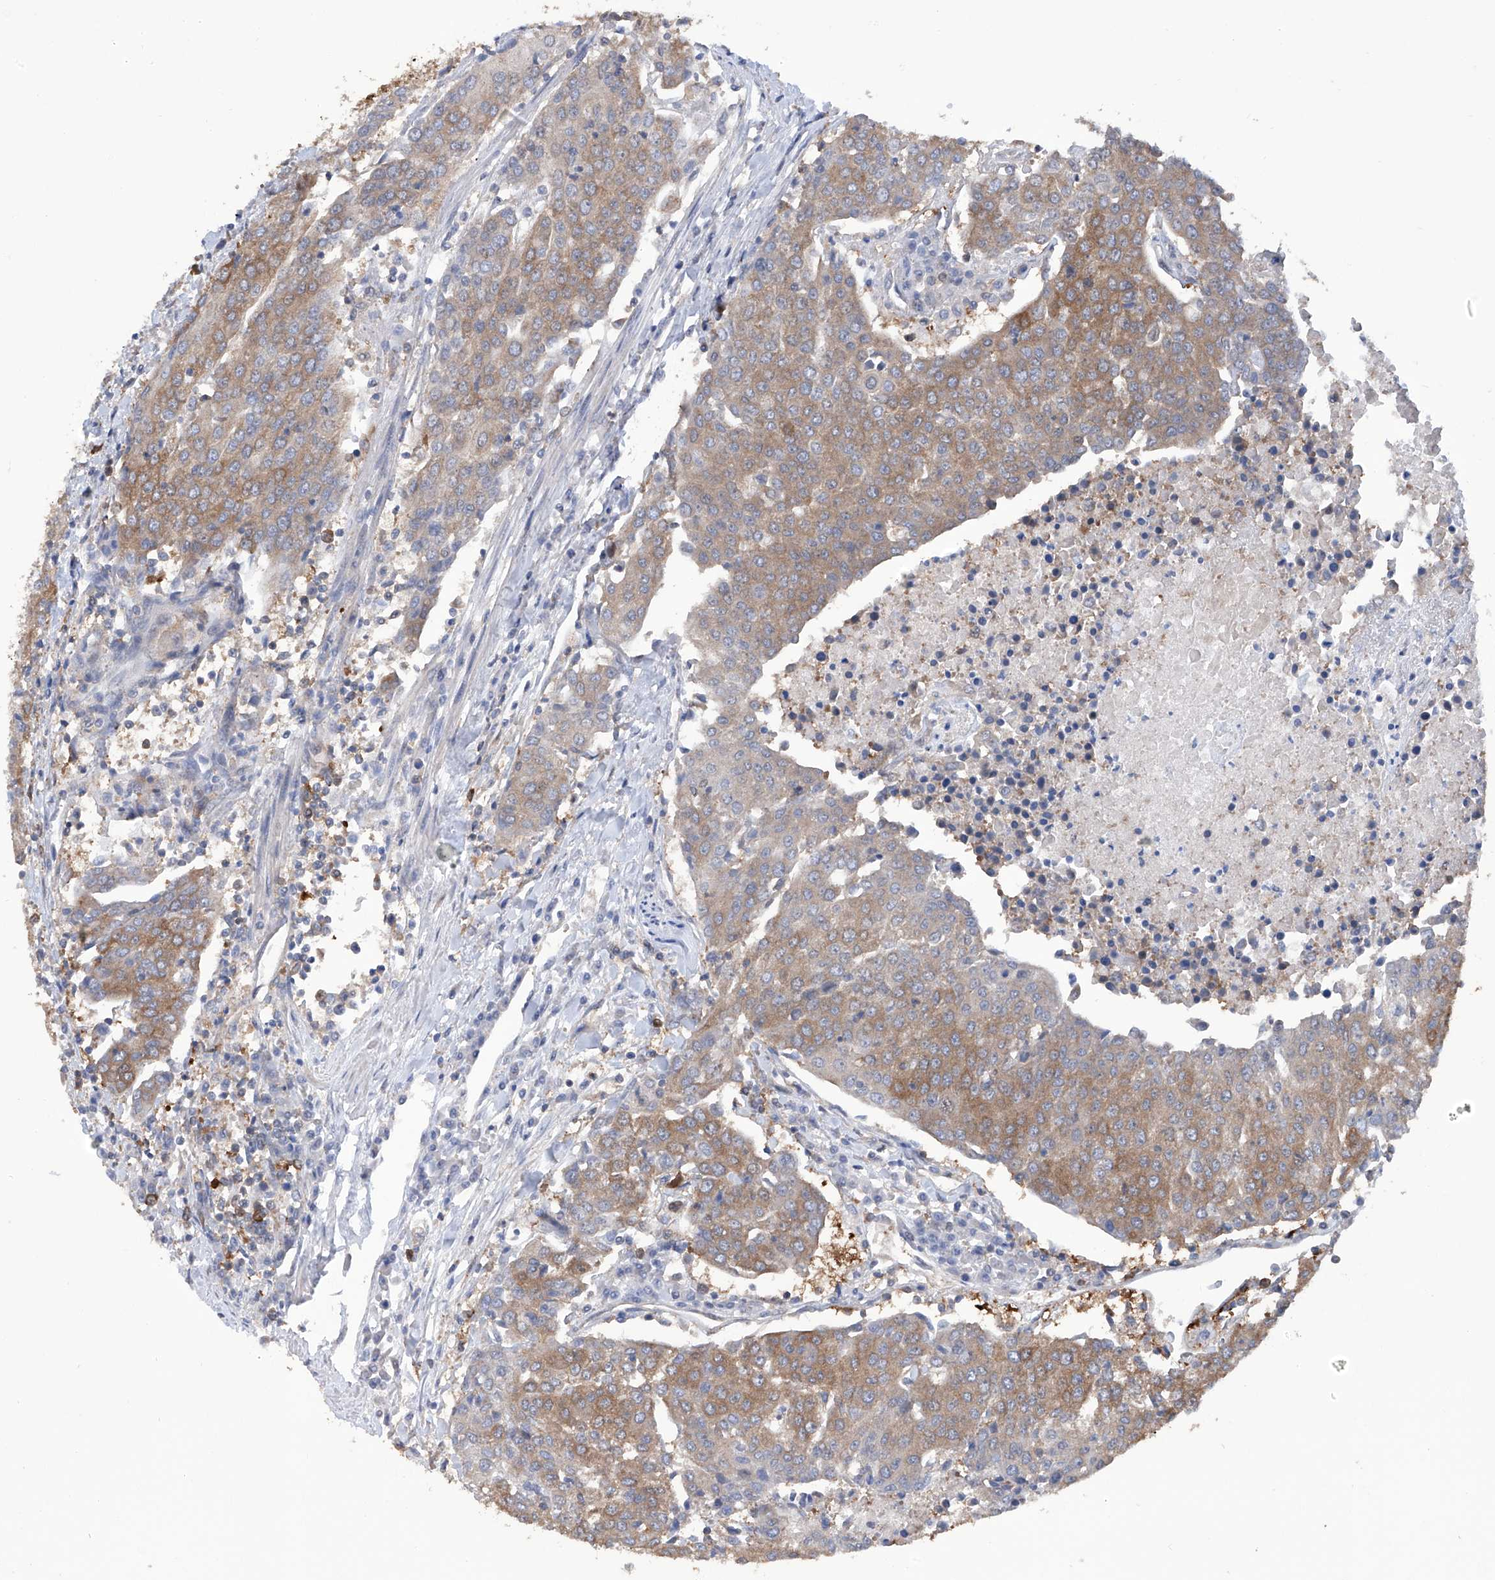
{"staining": {"intensity": "moderate", "quantity": ">75%", "location": "cytoplasmic/membranous"}, "tissue": "urothelial cancer", "cell_type": "Tumor cells", "image_type": "cancer", "snomed": [{"axis": "morphology", "description": "Urothelial carcinoma, High grade"}, {"axis": "topography", "description": "Urinary bladder"}], "caption": "Immunohistochemical staining of urothelial carcinoma (high-grade) demonstrates moderate cytoplasmic/membranous protein expression in approximately >75% of tumor cells.", "gene": "NUDT17", "patient": {"sex": "female", "age": 85}}